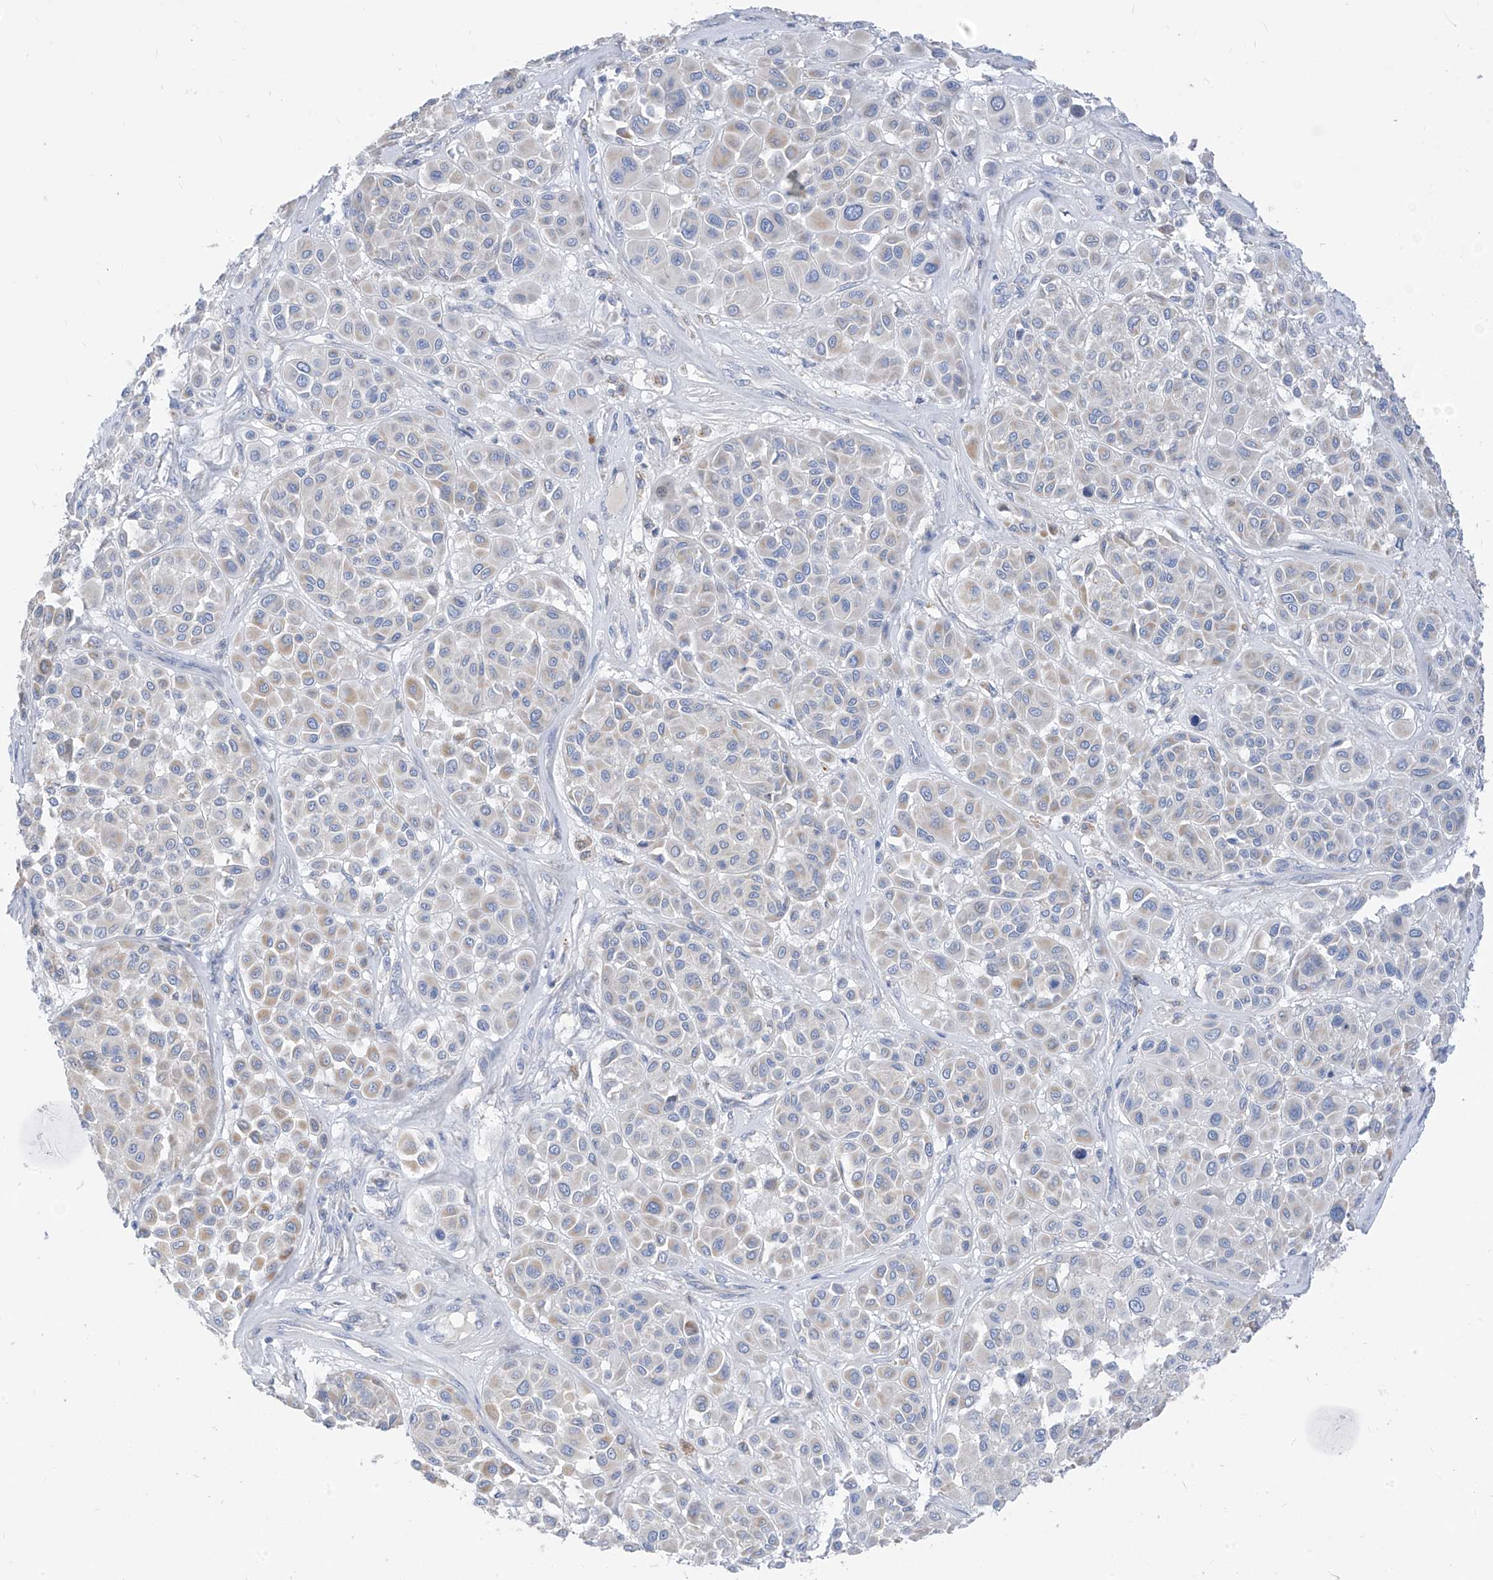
{"staining": {"intensity": "negative", "quantity": "none", "location": "none"}, "tissue": "melanoma", "cell_type": "Tumor cells", "image_type": "cancer", "snomed": [{"axis": "morphology", "description": "Malignant melanoma, Metastatic site"}, {"axis": "topography", "description": "Soft tissue"}], "caption": "The histopathology image shows no staining of tumor cells in melanoma. (DAB (3,3'-diaminobenzidine) immunohistochemistry with hematoxylin counter stain).", "gene": "ZNF404", "patient": {"sex": "male", "age": 41}}